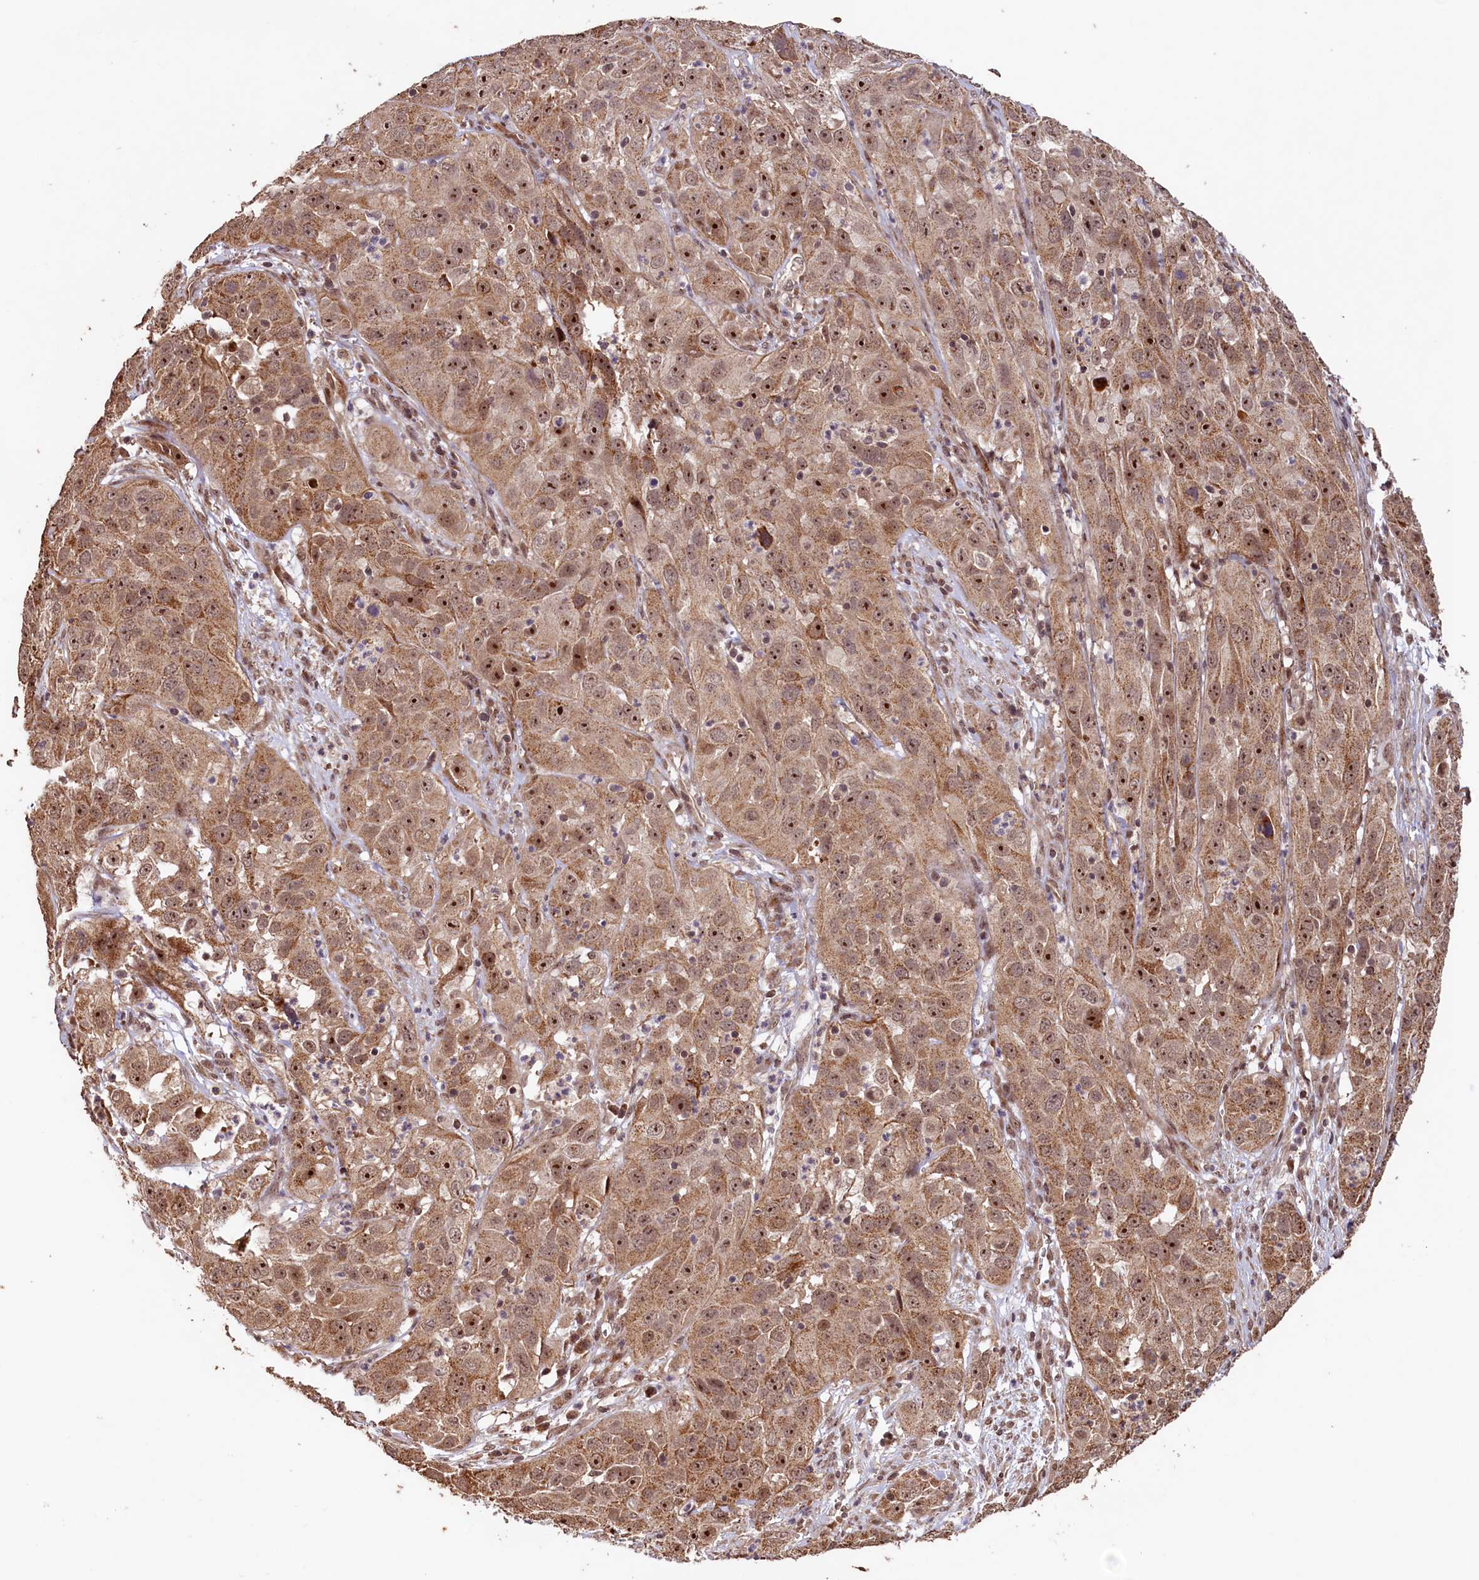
{"staining": {"intensity": "moderate", "quantity": ">75%", "location": "cytoplasmic/membranous,nuclear"}, "tissue": "cervical cancer", "cell_type": "Tumor cells", "image_type": "cancer", "snomed": [{"axis": "morphology", "description": "Squamous cell carcinoma, NOS"}, {"axis": "topography", "description": "Cervix"}], "caption": "High-power microscopy captured an immunohistochemistry histopathology image of squamous cell carcinoma (cervical), revealing moderate cytoplasmic/membranous and nuclear staining in approximately >75% of tumor cells.", "gene": "SHPRH", "patient": {"sex": "female", "age": 32}}